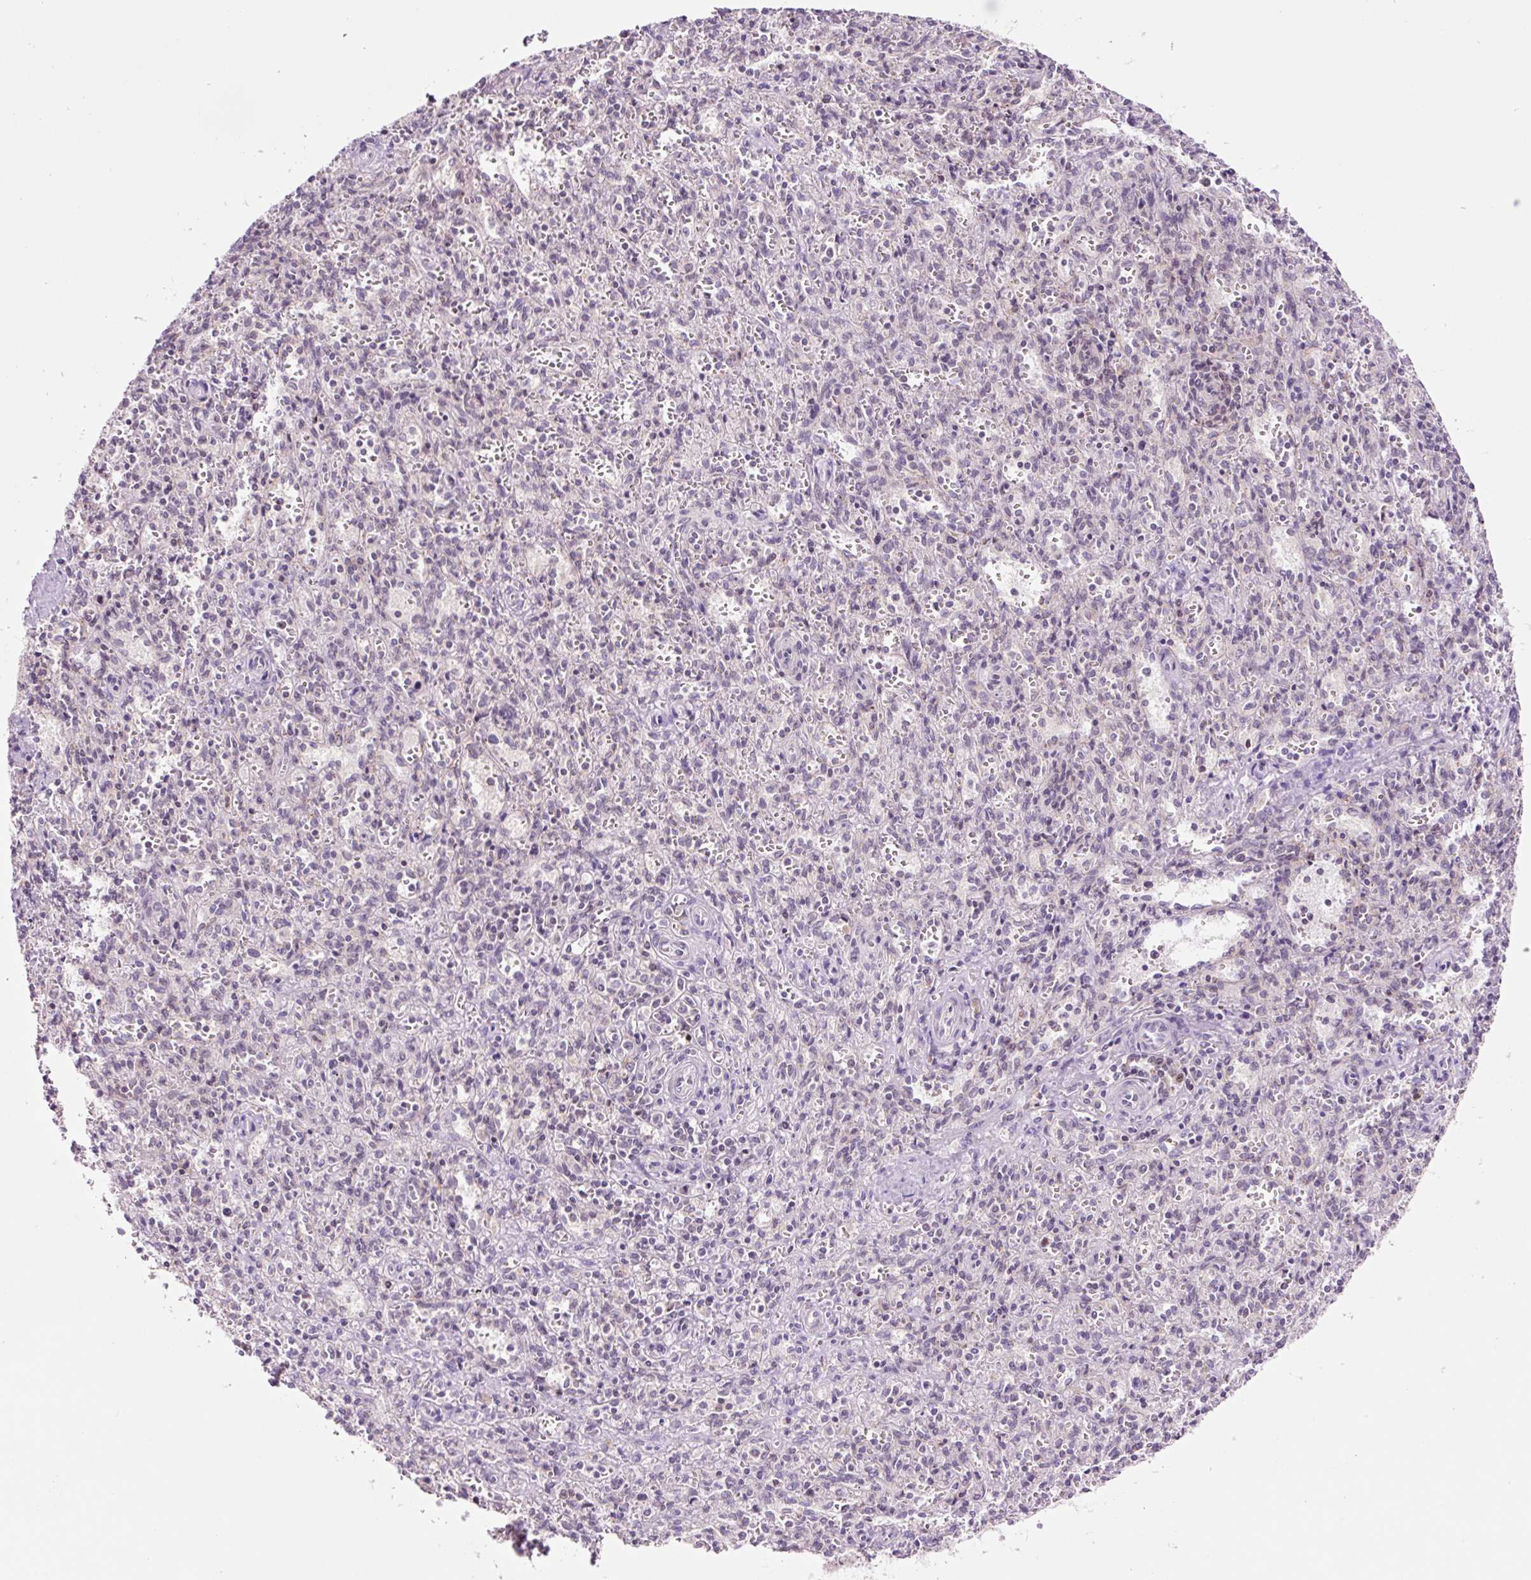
{"staining": {"intensity": "negative", "quantity": "none", "location": "none"}, "tissue": "spleen", "cell_type": "Cells in red pulp", "image_type": "normal", "snomed": [{"axis": "morphology", "description": "Normal tissue, NOS"}, {"axis": "topography", "description": "Spleen"}], "caption": "The histopathology image shows no significant positivity in cells in red pulp of spleen. Nuclei are stained in blue.", "gene": "RPL41", "patient": {"sex": "female", "age": 26}}